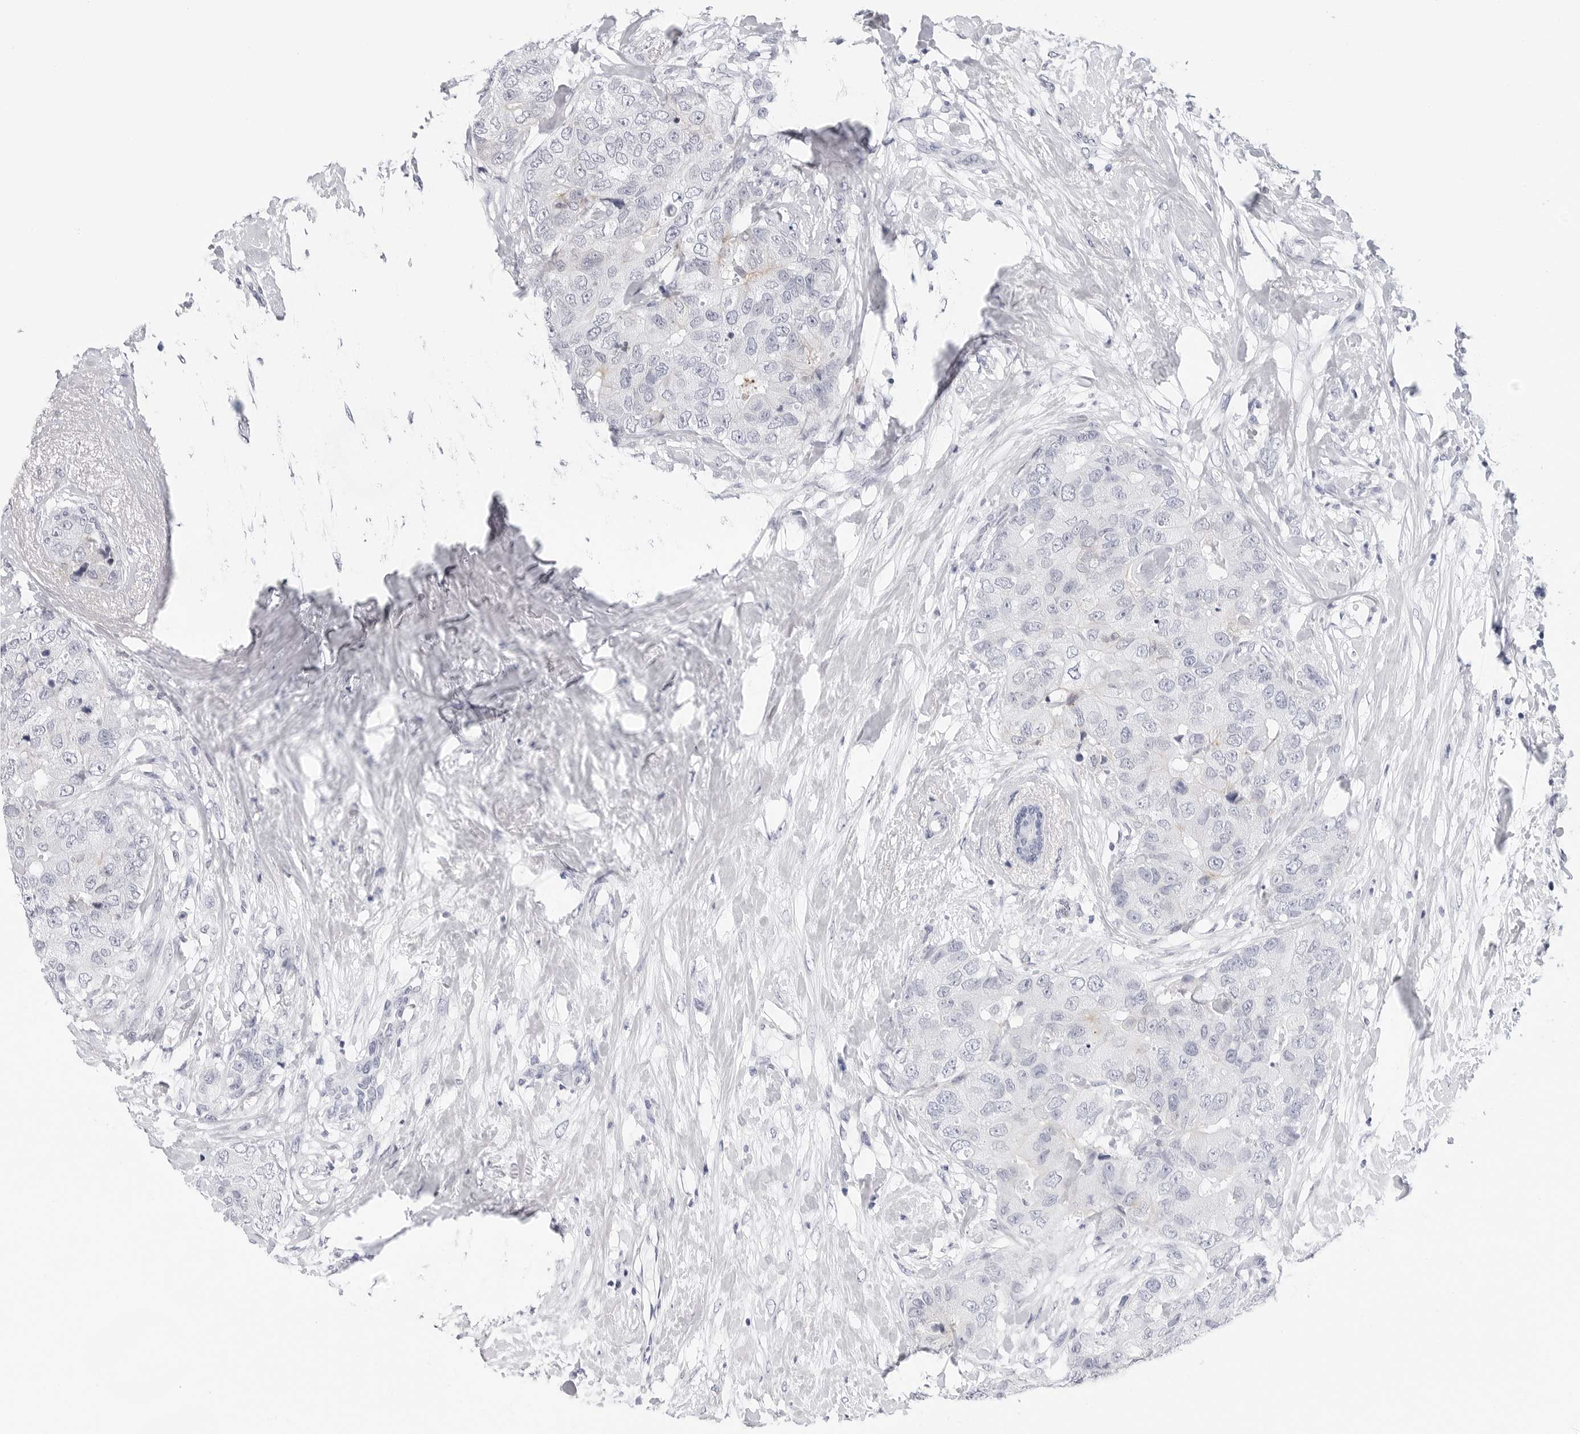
{"staining": {"intensity": "negative", "quantity": "none", "location": "none"}, "tissue": "breast cancer", "cell_type": "Tumor cells", "image_type": "cancer", "snomed": [{"axis": "morphology", "description": "Duct carcinoma"}, {"axis": "topography", "description": "Breast"}], "caption": "Tumor cells are negative for protein expression in human breast cancer. (Brightfield microscopy of DAB immunohistochemistry (IHC) at high magnification).", "gene": "SLC19A1", "patient": {"sex": "female", "age": 62}}